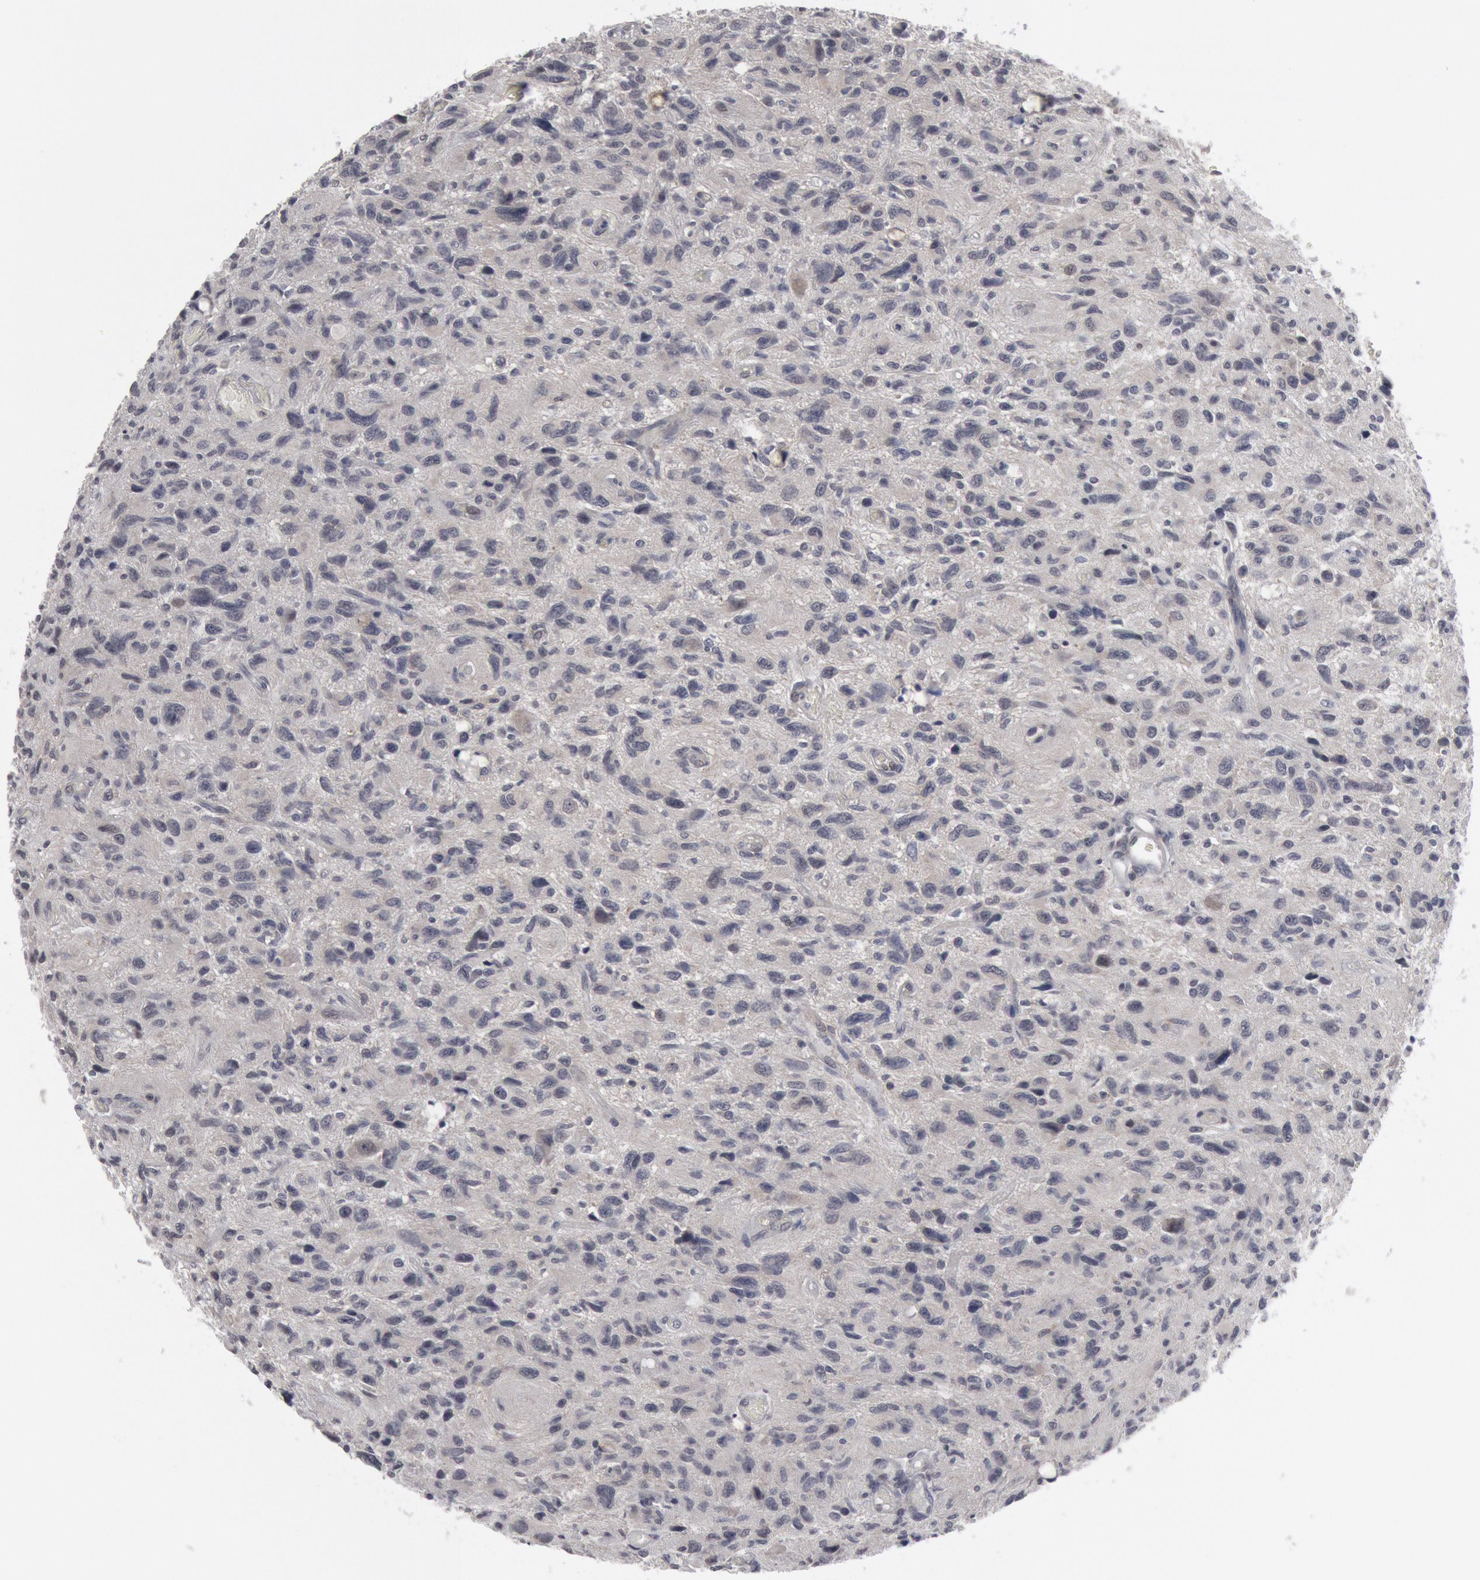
{"staining": {"intensity": "negative", "quantity": "none", "location": "none"}, "tissue": "glioma", "cell_type": "Tumor cells", "image_type": "cancer", "snomed": [{"axis": "morphology", "description": "Glioma, malignant, High grade"}, {"axis": "topography", "description": "Brain"}], "caption": "This photomicrograph is of malignant glioma (high-grade) stained with IHC to label a protein in brown with the nuclei are counter-stained blue. There is no expression in tumor cells. (DAB IHC, high magnification).", "gene": "FOXO1", "patient": {"sex": "female", "age": 60}}